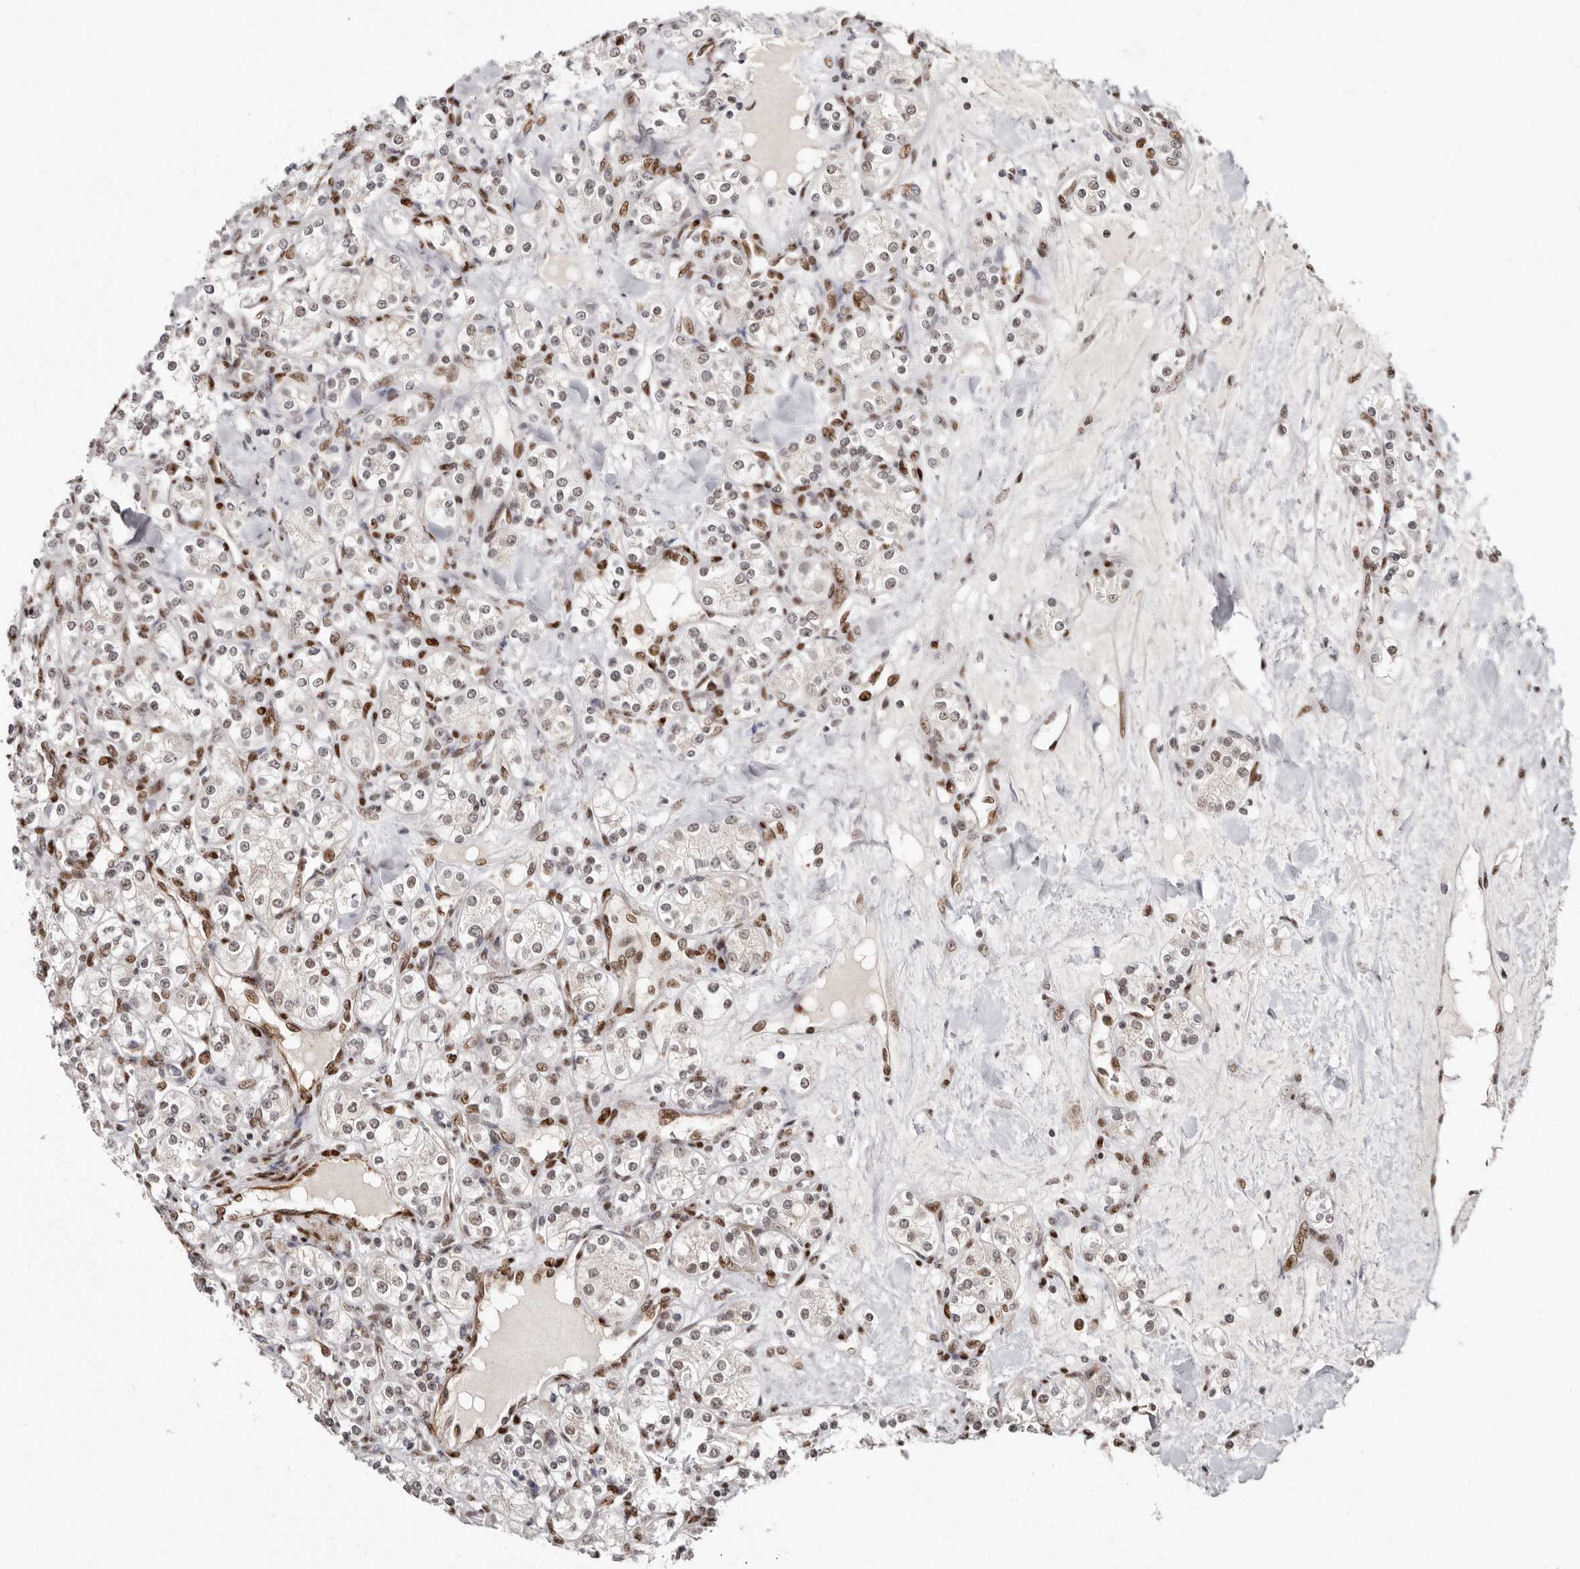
{"staining": {"intensity": "negative", "quantity": "none", "location": "none"}, "tissue": "renal cancer", "cell_type": "Tumor cells", "image_type": "cancer", "snomed": [{"axis": "morphology", "description": "Adenocarcinoma, NOS"}, {"axis": "topography", "description": "Kidney"}], "caption": "High magnification brightfield microscopy of renal cancer stained with DAB (brown) and counterstained with hematoxylin (blue): tumor cells show no significant positivity.", "gene": "SMAD7", "patient": {"sex": "male", "age": 77}}